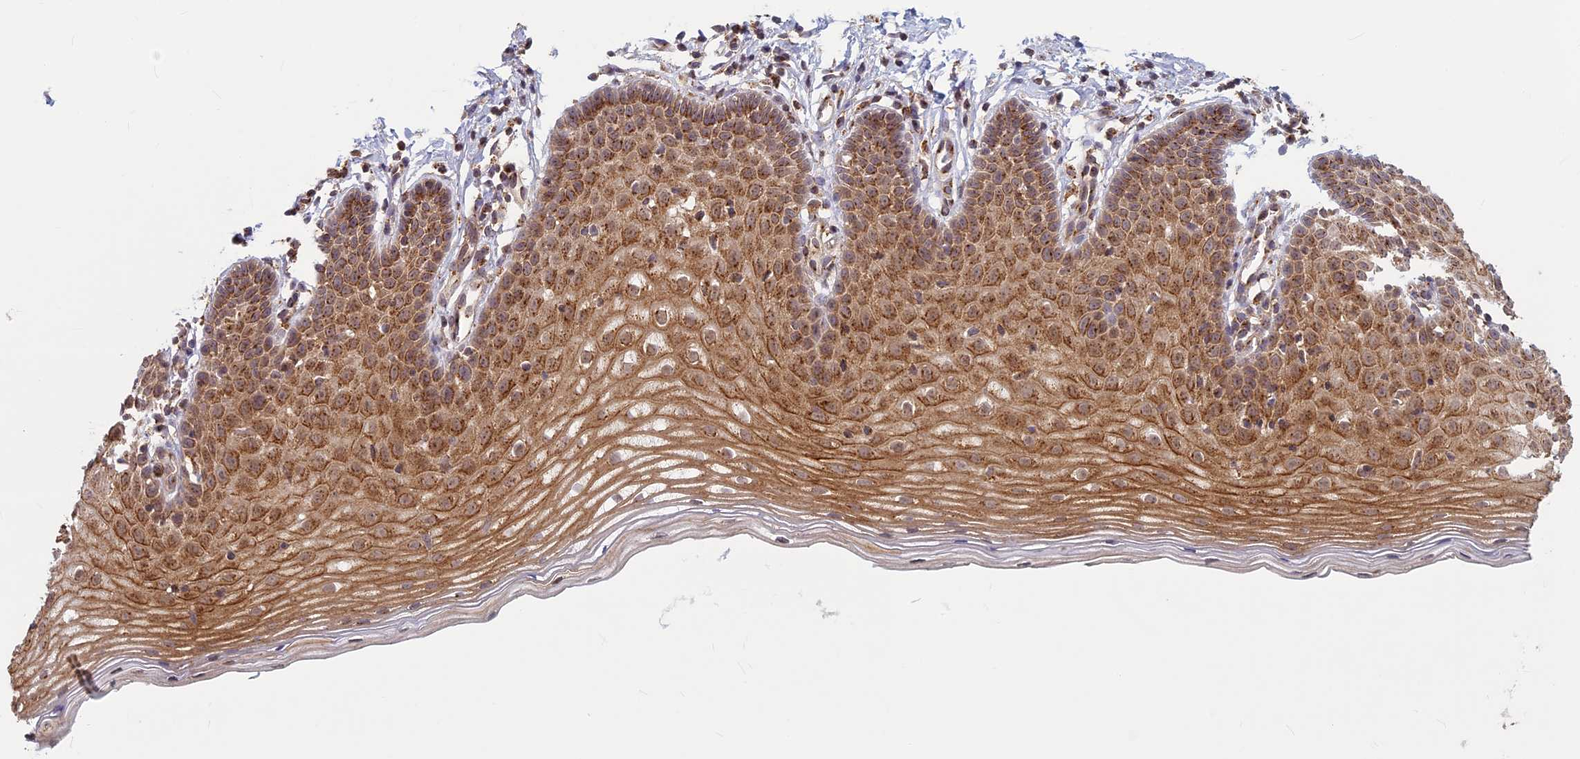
{"staining": {"intensity": "moderate", "quantity": ">75%", "location": "cytoplasmic/membranous"}, "tissue": "cervix", "cell_type": "Glandular cells", "image_type": "normal", "snomed": [{"axis": "morphology", "description": "Normal tissue, NOS"}, {"axis": "topography", "description": "Cervix"}], "caption": "A brown stain highlights moderate cytoplasmic/membranous positivity of a protein in glandular cells of unremarkable human cervix.", "gene": "CLINT1", "patient": {"sex": "female", "age": 36}}